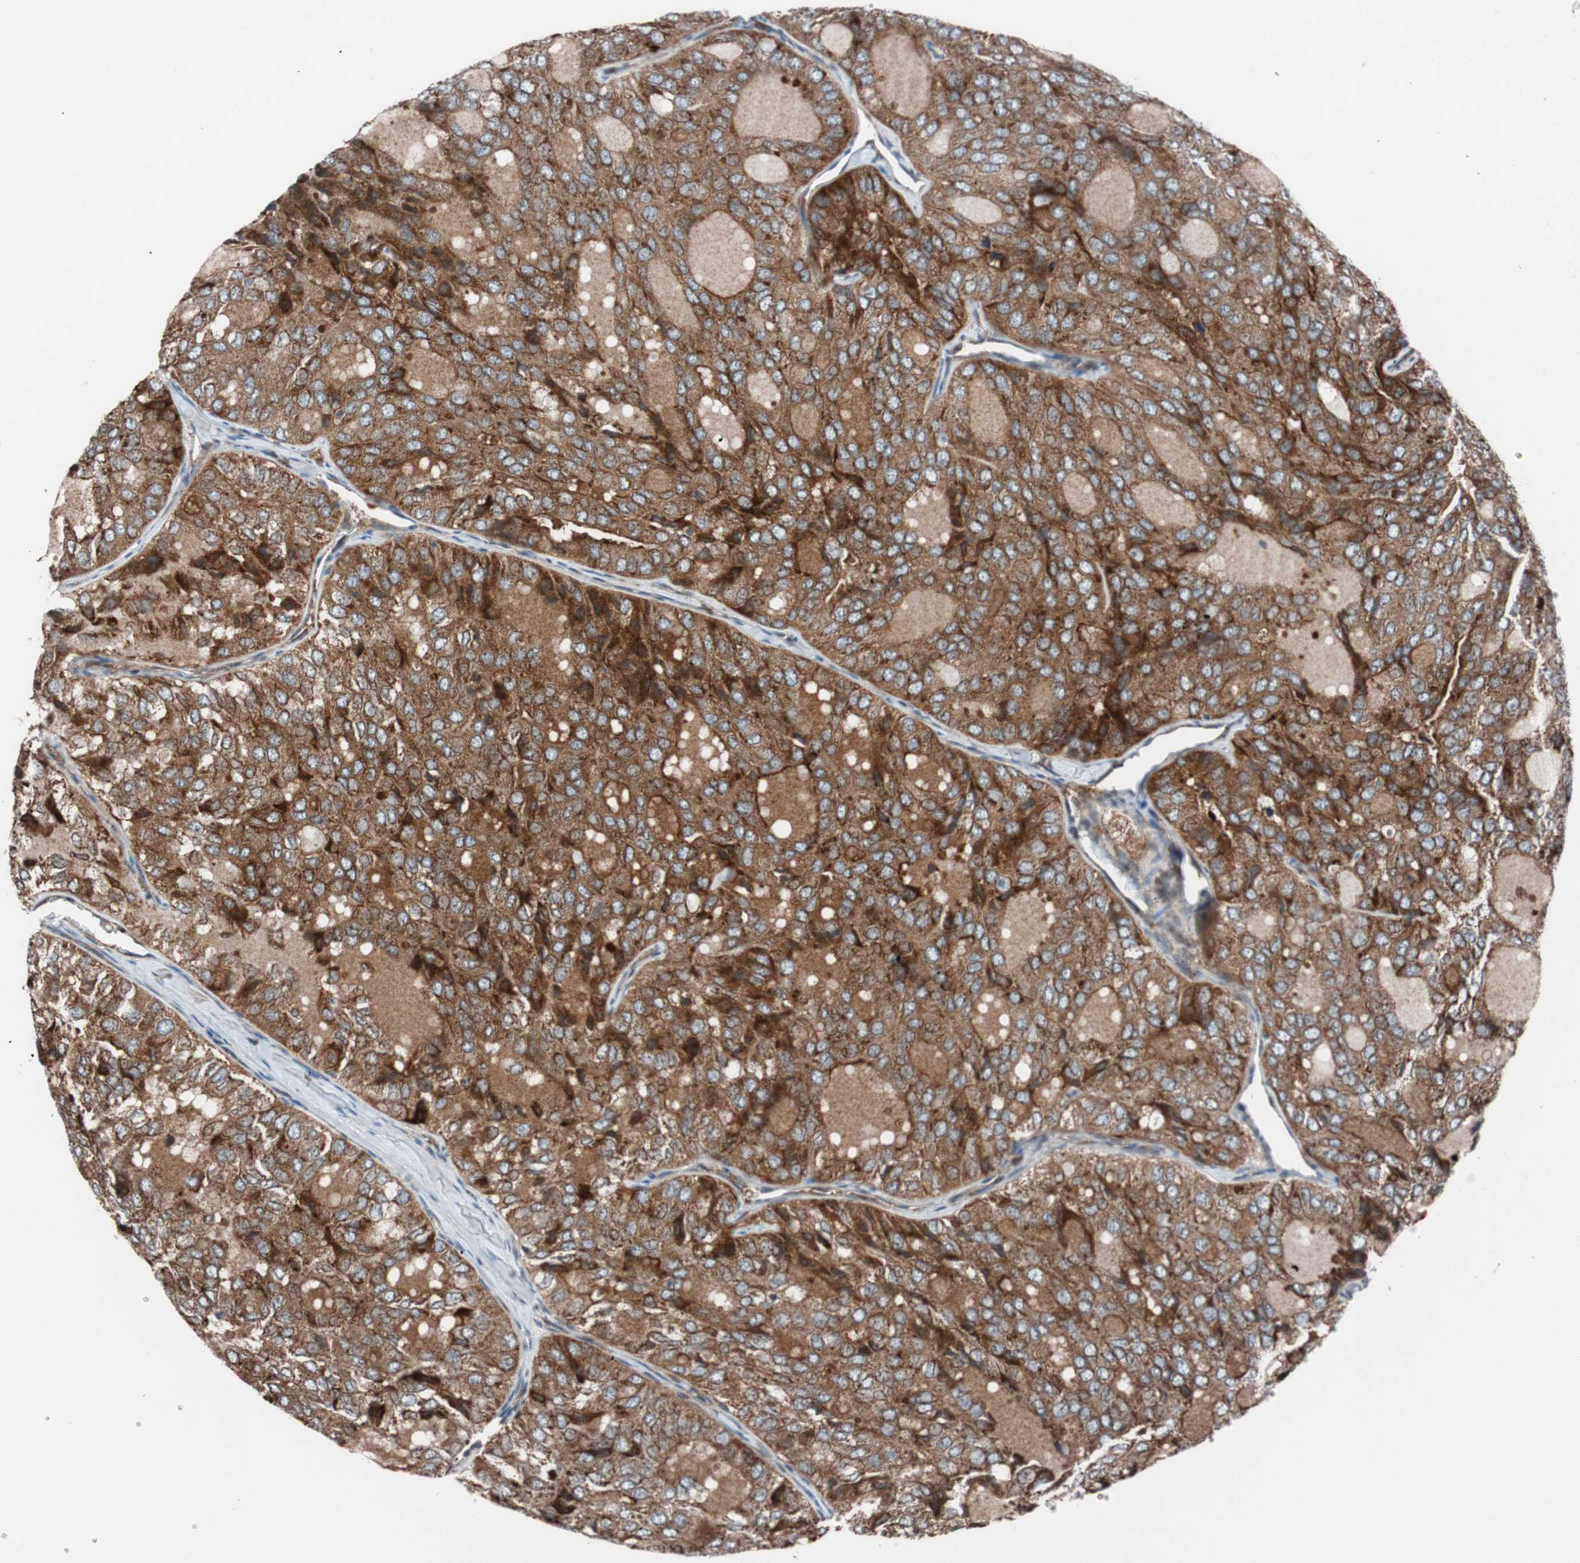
{"staining": {"intensity": "strong", "quantity": ">75%", "location": "cytoplasmic/membranous"}, "tissue": "thyroid cancer", "cell_type": "Tumor cells", "image_type": "cancer", "snomed": [{"axis": "morphology", "description": "Follicular adenoma carcinoma, NOS"}, {"axis": "topography", "description": "Thyroid gland"}], "caption": "High-magnification brightfield microscopy of thyroid cancer stained with DAB (brown) and counterstained with hematoxylin (blue). tumor cells exhibit strong cytoplasmic/membranous staining is seen in approximately>75% of cells.", "gene": "CCL14", "patient": {"sex": "male", "age": 75}}